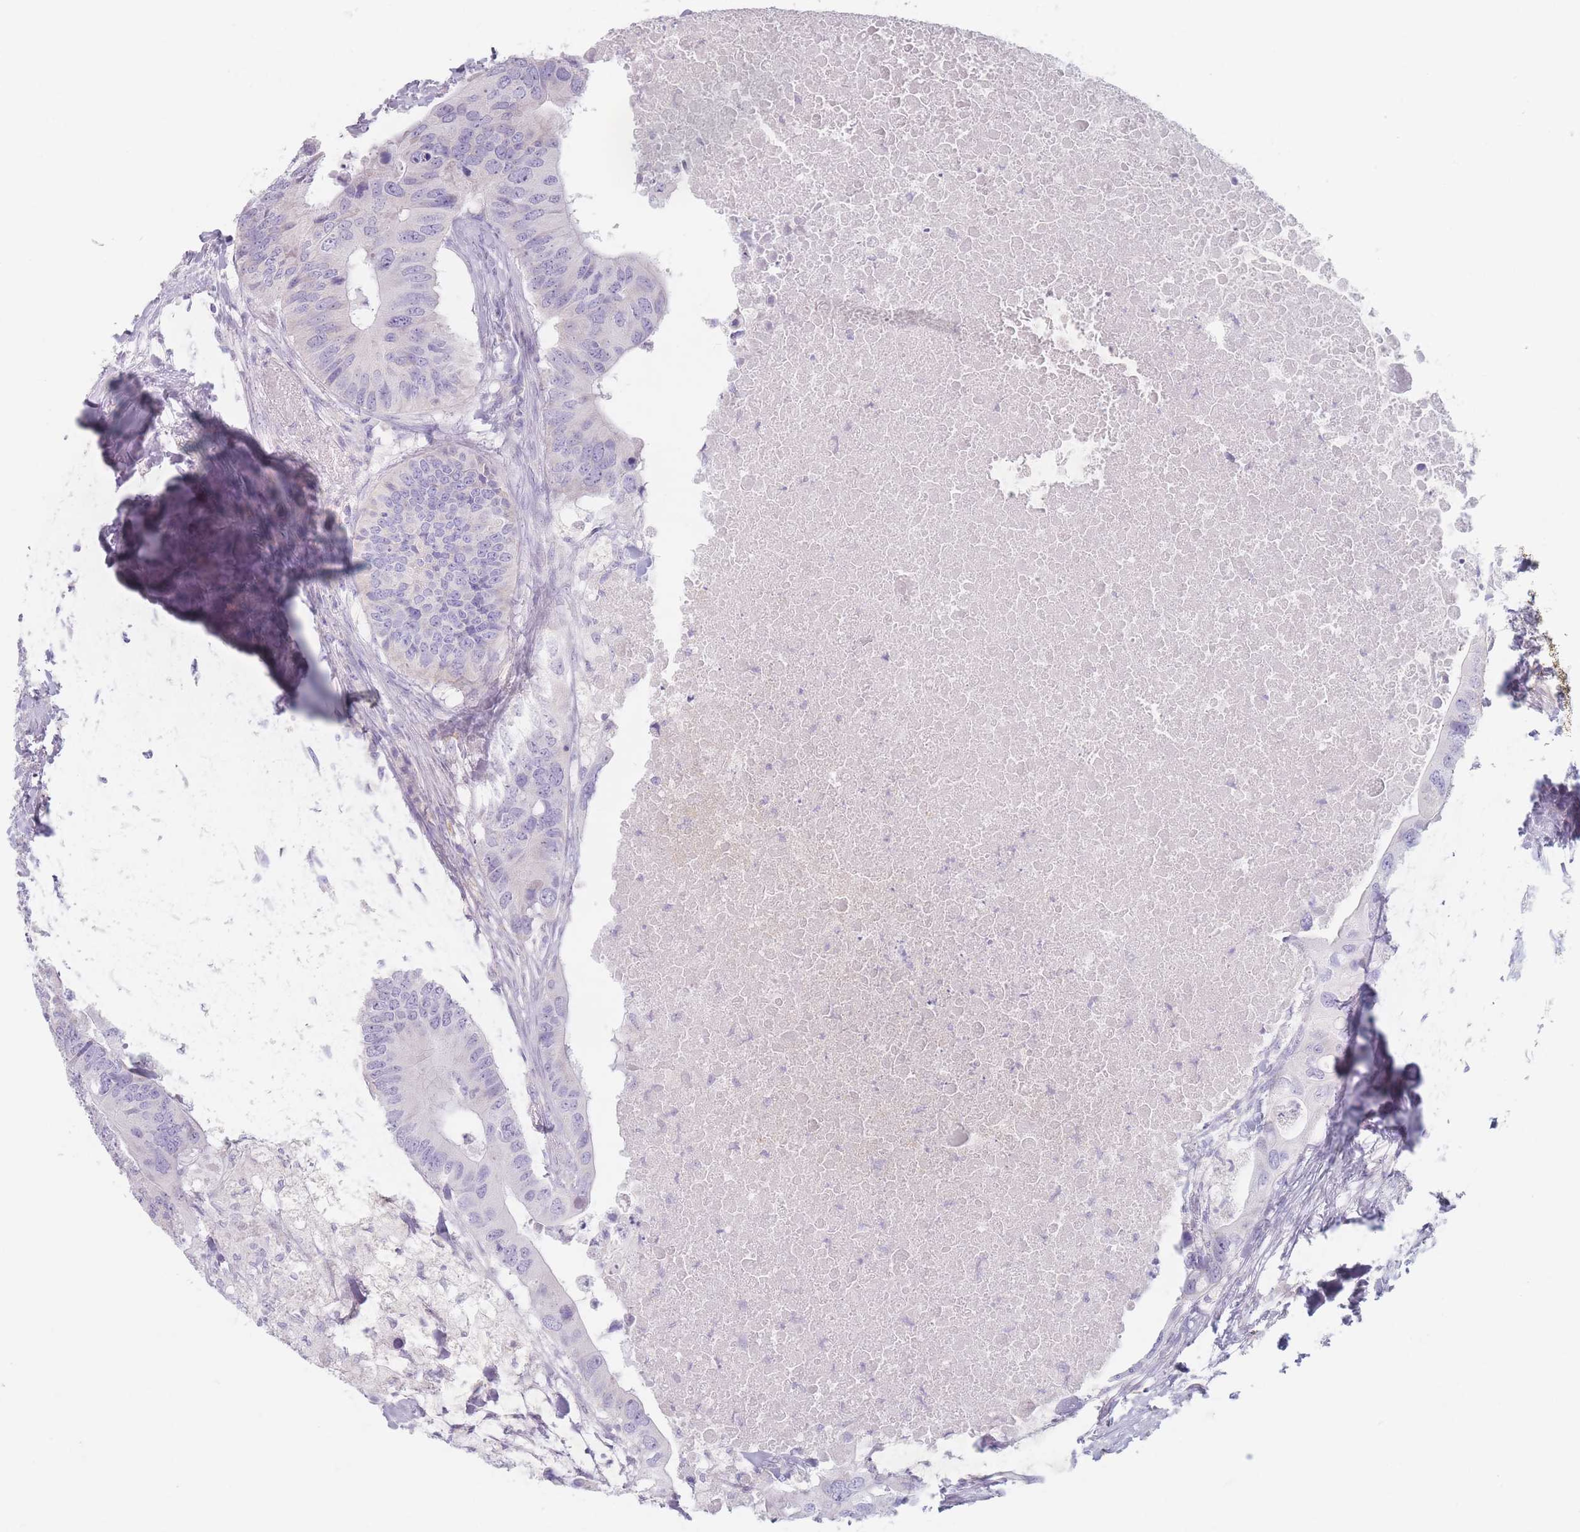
{"staining": {"intensity": "negative", "quantity": "none", "location": "none"}, "tissue": "colorectal cancer", "cell_type": "Tumor cells", "image_type": "cancer", "snomed": [{"axis": "morphology", "description": "Adenocarcinoma, NOS"}, {"axis": "topography", "description": "Colon"}], "caption": "Immunohistochemical staining of human colorectal cancer demonstrates no significant positivity in tumor cells.", "gene": "PIGM", "patient": {"sex": "male", "age": 71}}